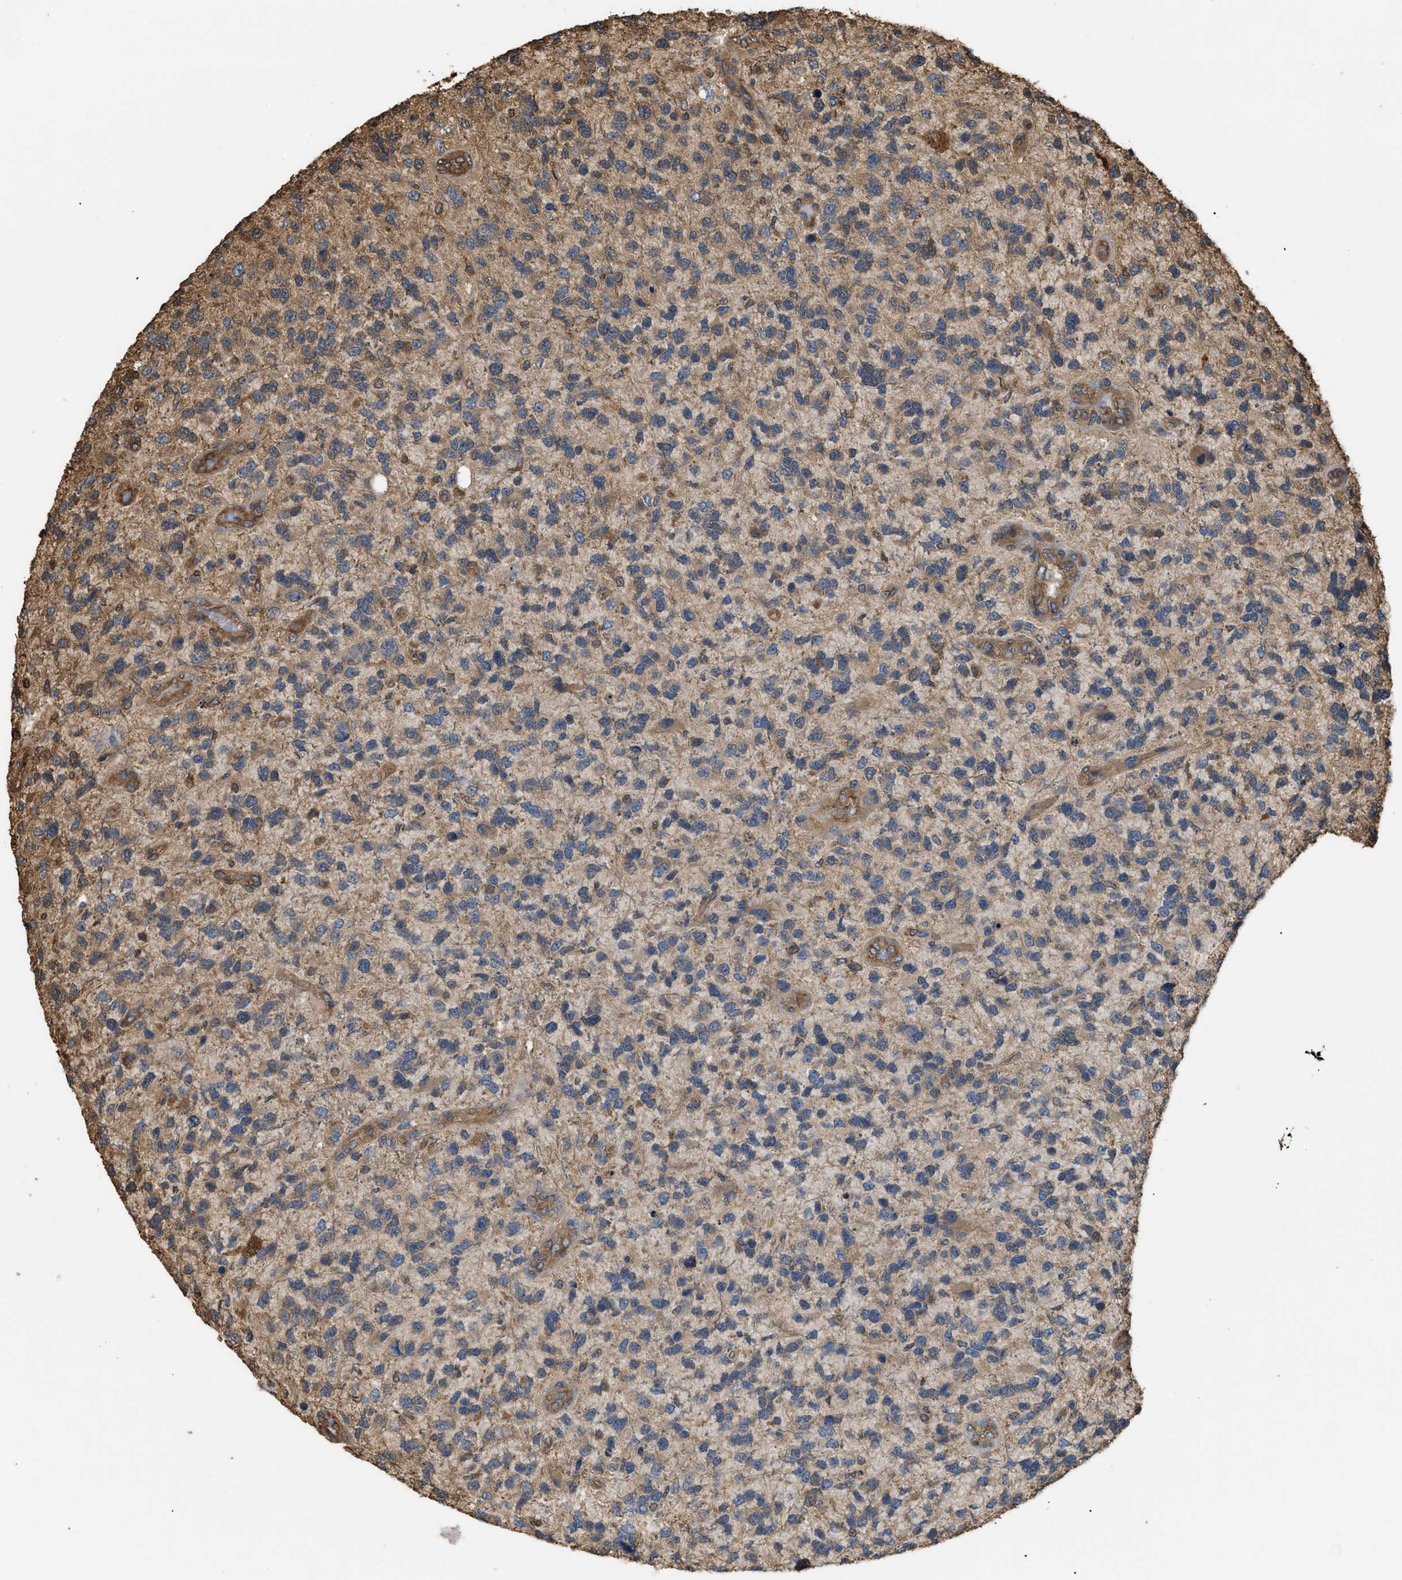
{"staining": {"intensity": "weak", "quantity": ">75%", "location": "cytoplasmic/membranous"}, "tissue": "glioma", "cell_type": "Tumor cells", "image_type": "cancer", "snomed": [{"axis": "morphology", "description": "Glioma, malignant, High grade"}, {"axis": "topography", "description": "Brain"}], "caption": "Protein staining of glioma tissue displays weak cytoplasmic/membranous staining in approximately >75% of tumor cells.", "gene": "CALM1", "patient": {"sex": "female", "age": 58}}